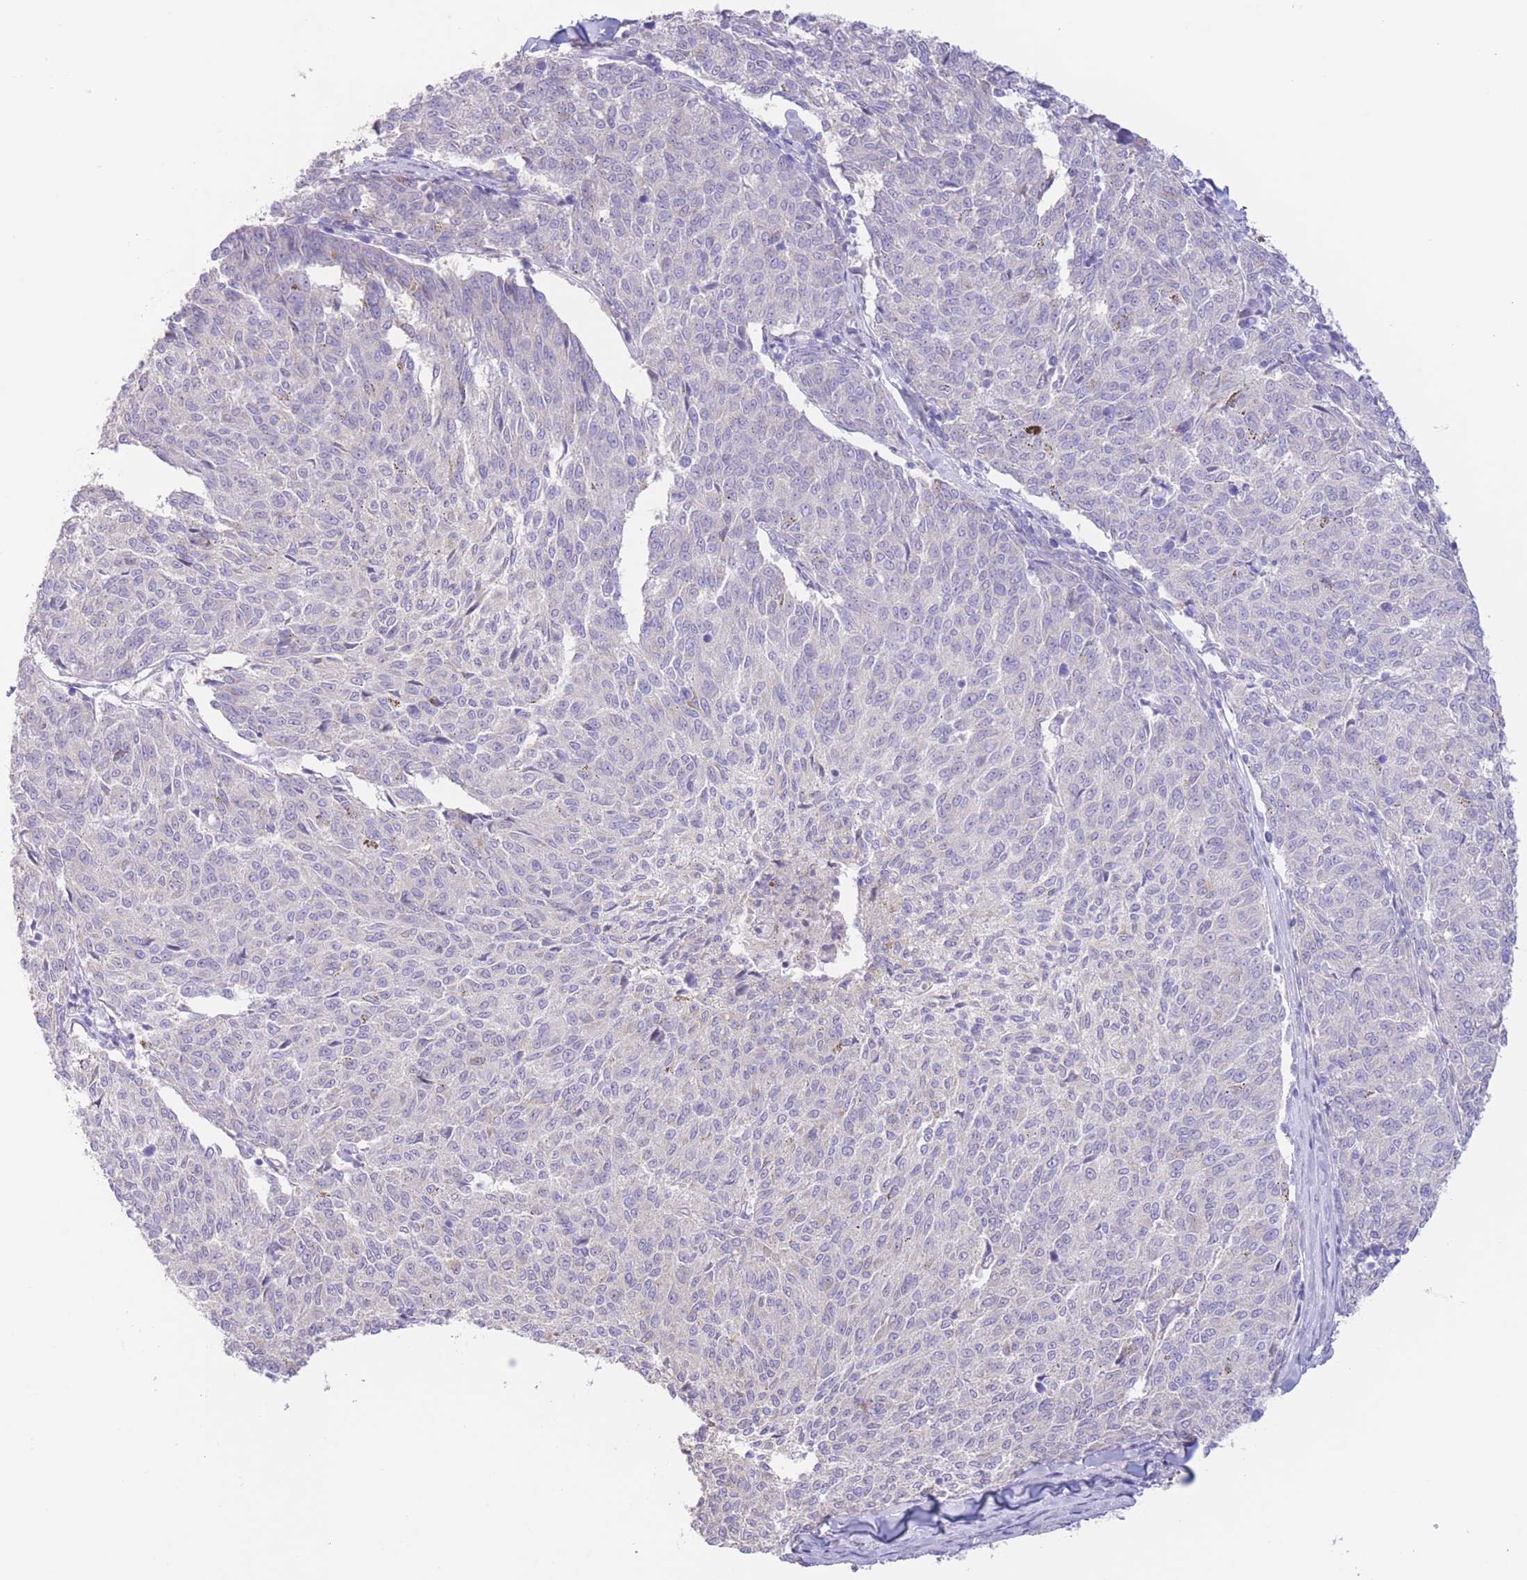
{"staining": {"intensity": "negative", "quantity": "none", "location": "none"}, "tissue": "melanoma", "cell_type": "Tumor cells", "image_type": "cancer", "snomed": [{"axis": "morphology", "description": "Malignant melanoma, NOS"}, {"axis": "topography", "description": "Skin"}], "caption": "Immunohistochemistry (IHC) of malignant melanoma displays no expression in tumor cells. Brightfield microscopy of immunohistochemistry stained with DAB (3,3'-diaminobenzidine) (brown) and hematoxylin (blue), captured at high magnification.", "gene": "FAH", "patient": {"sex": "female", "age": 72}}